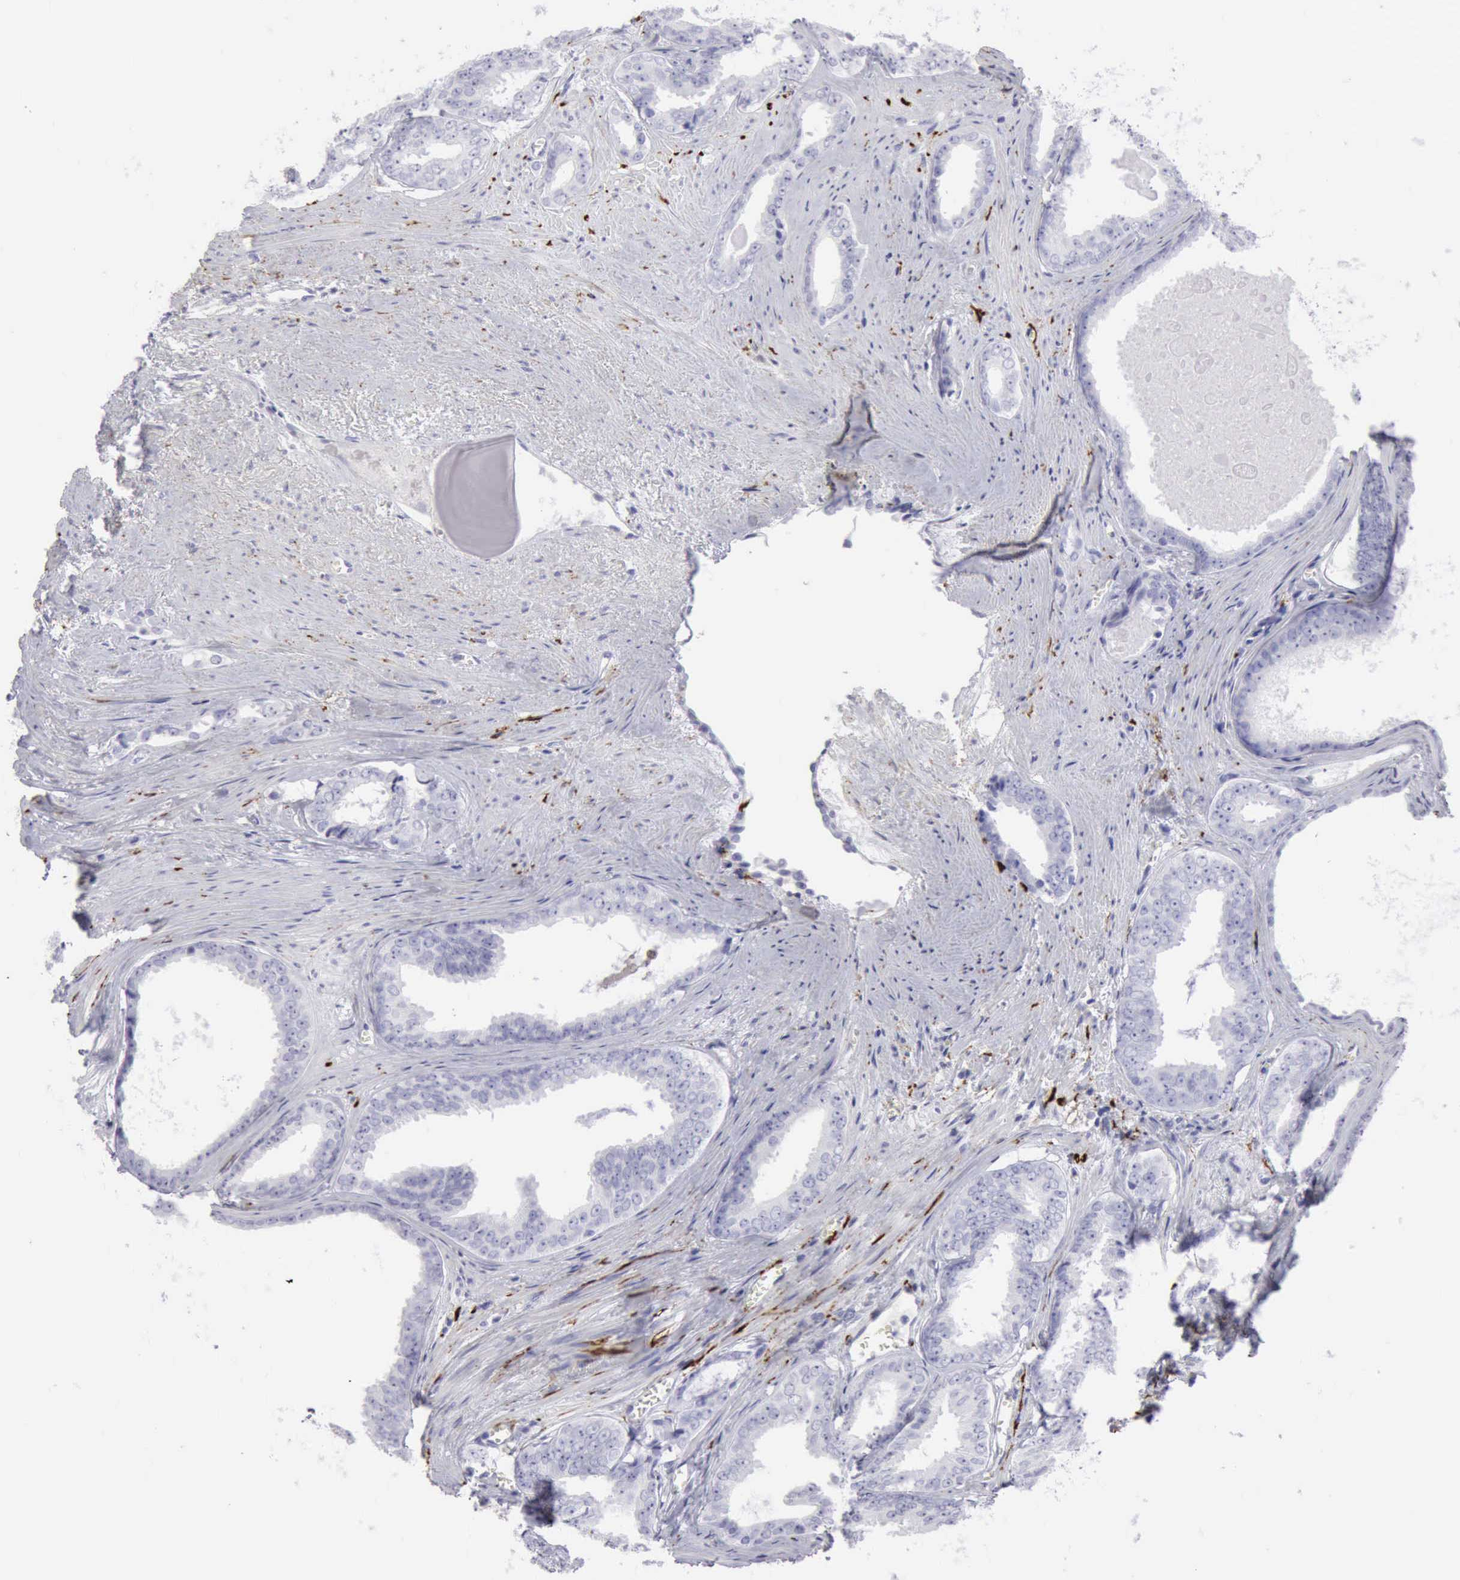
{"staining": {"intensity": "negative", "quantity": "none", "location": "none"}, "tissue": "prostate cancer", "cell_type": "Tumor cells", "image_type": "cancer", "snomed": [{"axis": "morphology", "description": "Adenocarcinoma, Medium grade"}, {"axis": "topography", "description": "Prostate"}], "caption": "Immunohistochemistry (IHC) histopathology image of neoplastic tissue: prostate medium-grade adenocarcinoma stained with DAB (3,3'-diaminobenzidine) exhibits no significant protein staining in tumor cells.", "gene": "NCAM1", "patient": {"sex": "male", "age": 79}}